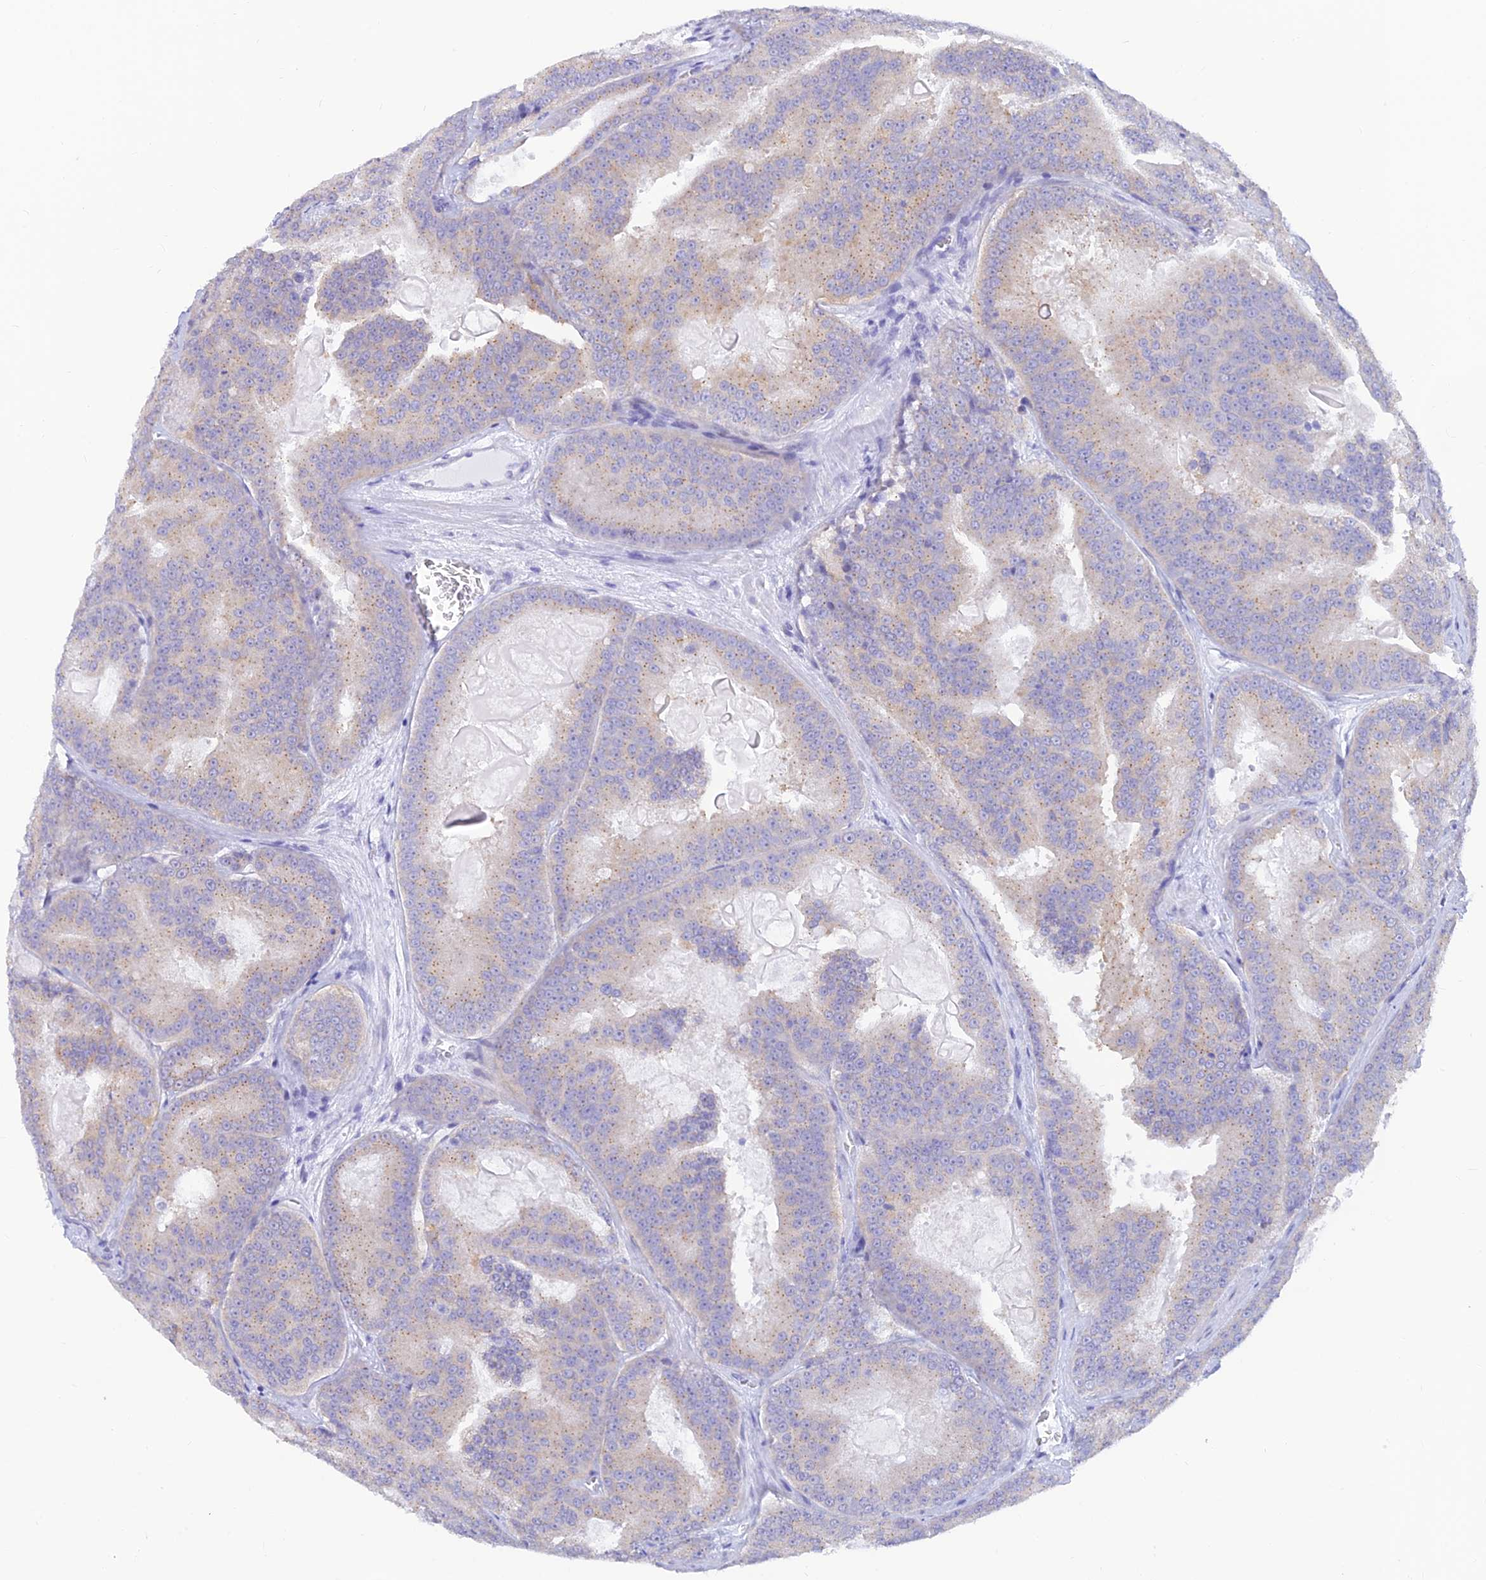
{"staining": {"intensity": "weak", "quantity": "<25%", "location": "cytoplasmic/membranous"}, "tissue": "prostate cancer", "cell_type": "Tumor cells", "image_type": "cancer", "snomed": [{"axis": "morphology", "description": "Adenocarcinoma, High grade"}, {"axis": "topography", "description": "Prostate"}], "caption": "This is a micrograph of IHC staining of prostate cancer (high-grade adenocarcinoma), which shows no positivity in tumor cells.", "gene": "INKA1", "patient": {"sex": "male", "age": 61}}